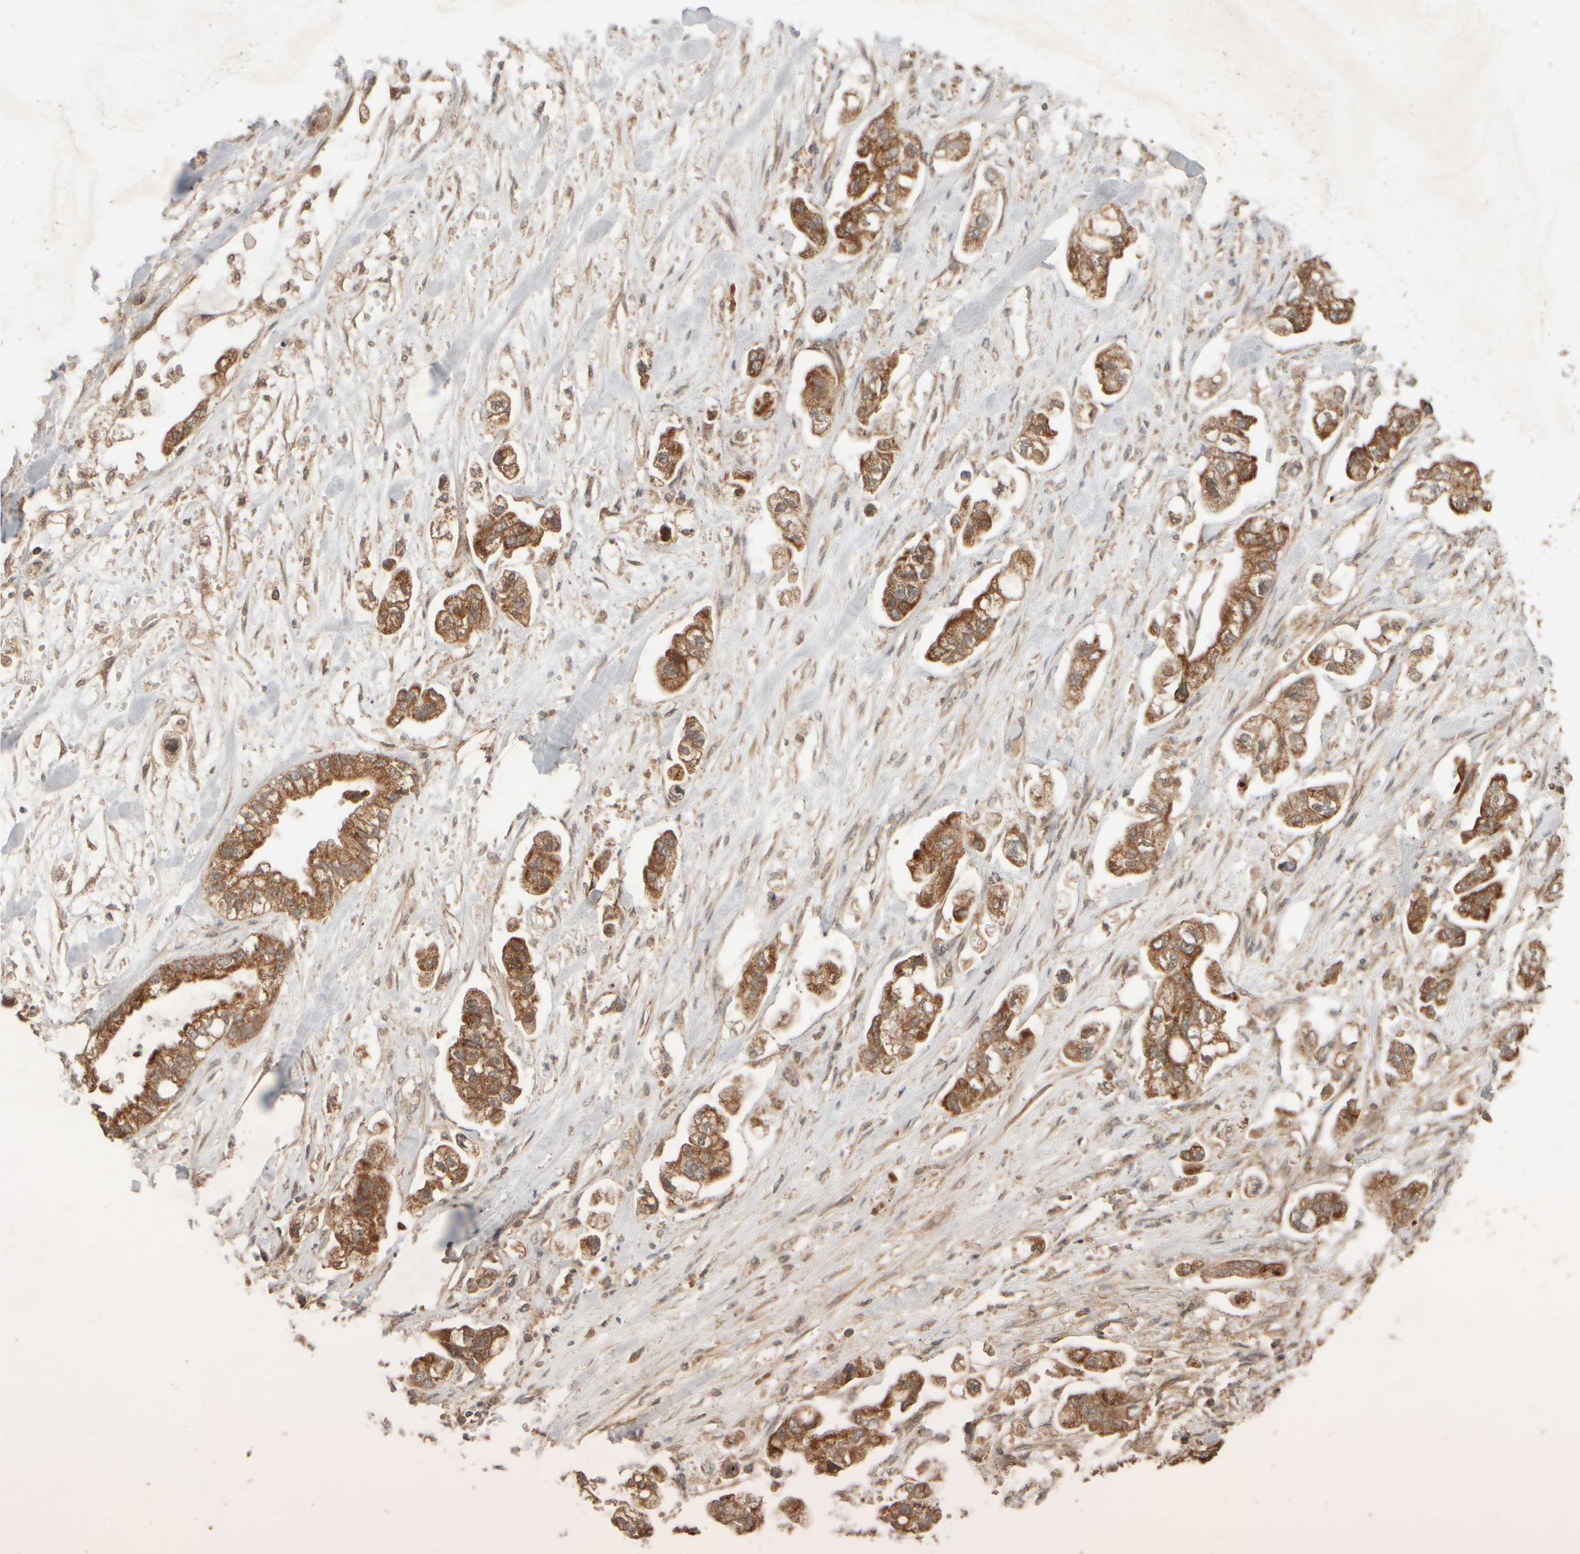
{"staining": {"intensity": "strong", "quantity": ">75%", "location": "cytoplasmic/membranous"}, "tissue": "stomach cancer", "cell_type": "Tumor cells", "image_type": "cancer", "snomed": [{"axis": "morphology", "description": "Normal tissue, NOS"}, {"axis": "morphology", "description": "Adenocarcinoma, NOS"}, {"axis": "topography", "description": "Stomach"}], "caption": "High-magnification brightfield microscopy of adenocarcinoma (stomach) stained with DAB (brown) and counterstained with hematoxylin (blue). tumor cells exhibit strong cytoplasmic/membranous positivity is present in approximately>75% of cells.", "gene": "EIF2B3", "patient": {"sex": "male", "age": 62}}